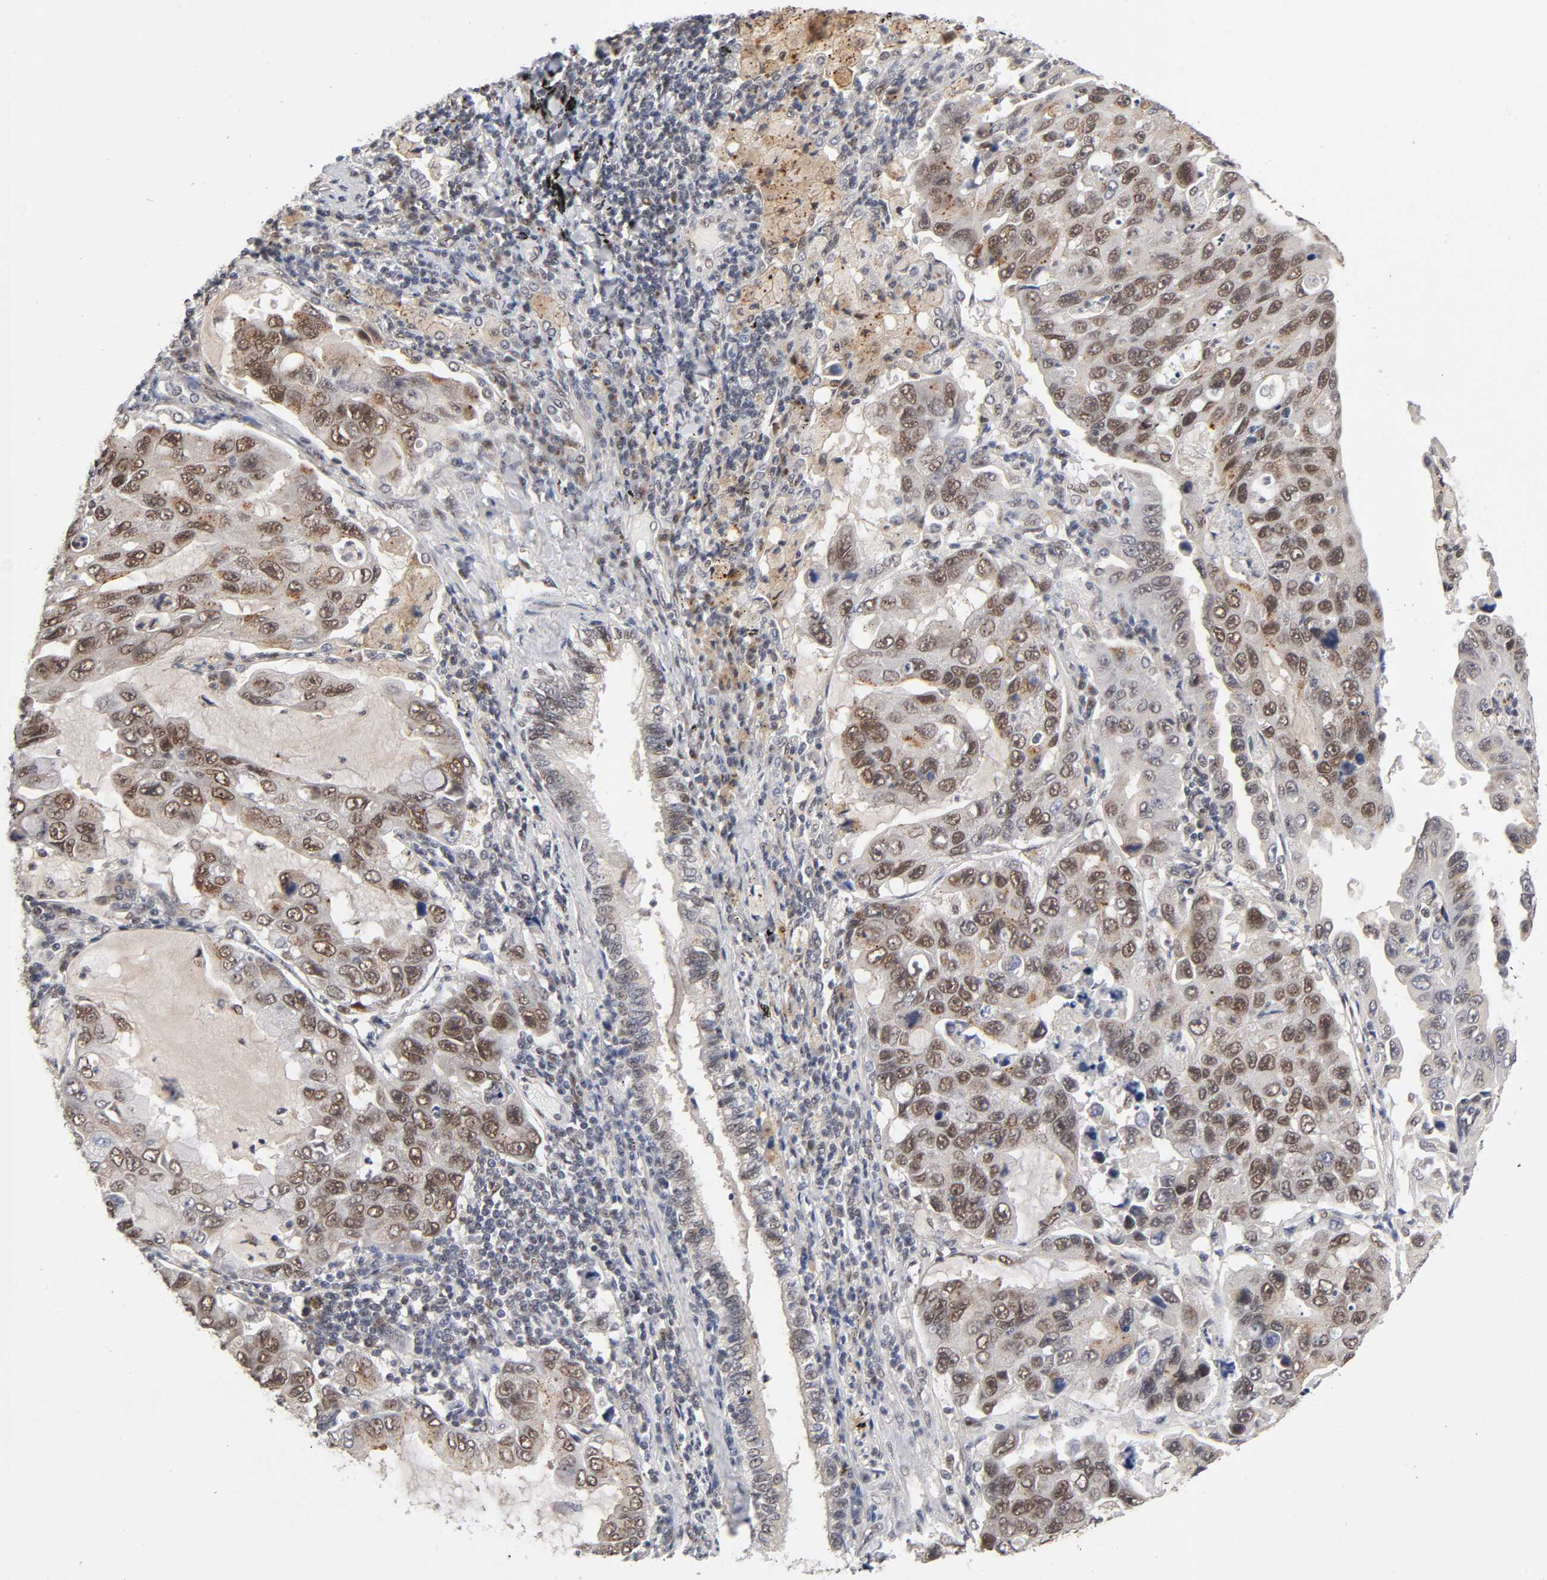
{"staining": {"intensity": "strong", "quantity": ">75%", "location": "cytoplasmic/membranous,nuclear"}, "tissue": "lung cancer", "cell_type": "Tumor cells", "image_type": "cancer", "snomed": [{"axis": "morphology", "description": "Adenocarcinoma, NOS"}, {"axis": "topography", "description": "Lung"}], "caption": "The photomicrograph reveals staining of adenocarcinoma (lung), revealing strong cytoplasmic/membranous and nuclear protein staining (brown color) within tumor cells.", "gene": "EP300", "patient": {"sex": "male", "age": 64}}